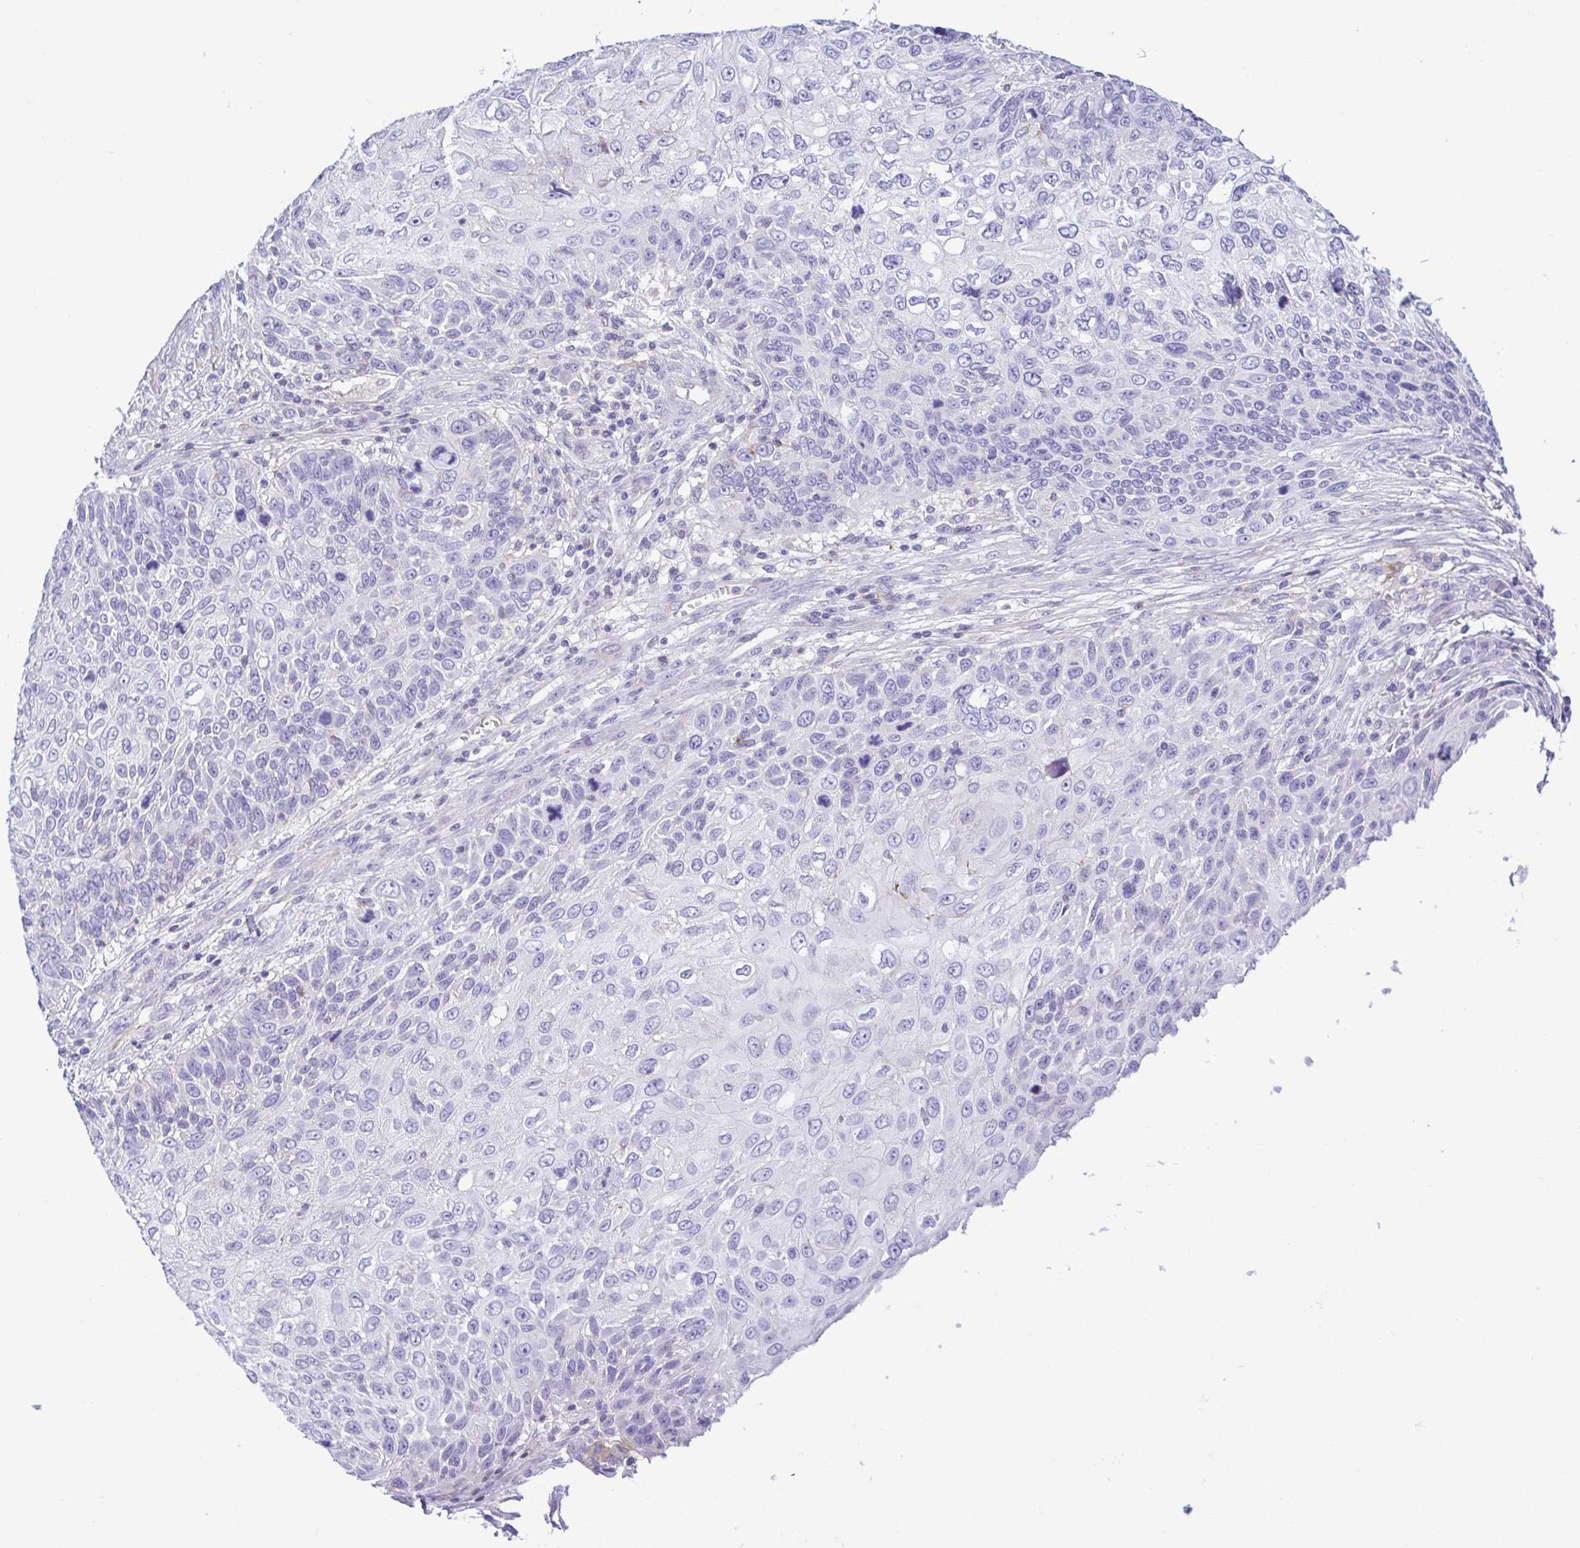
{"staining": {"intensity": "negative", "quantity": "none", "location": "none"}, "tissue": "skin cancer", "cell_type": "Tumor cells", "image_type": "cancer", "snomed": [{"axis": "morphology", "description": "Squamous cell carcinoma, NOS"}, {"axis": "topography", "description": "Skin"}], "caption": "A photomicrograph of human skin squamous cell carcinoma is negative for staining in tumor cells. Brightfield microscopy of immunohistochemistry stained with DAB (3,3'-diaminobenzidine) (brown) and hematoxylin (blue), captured at high magnification.", "gene": "GPR182", "patient": {"sex": "male", "age": 92}}